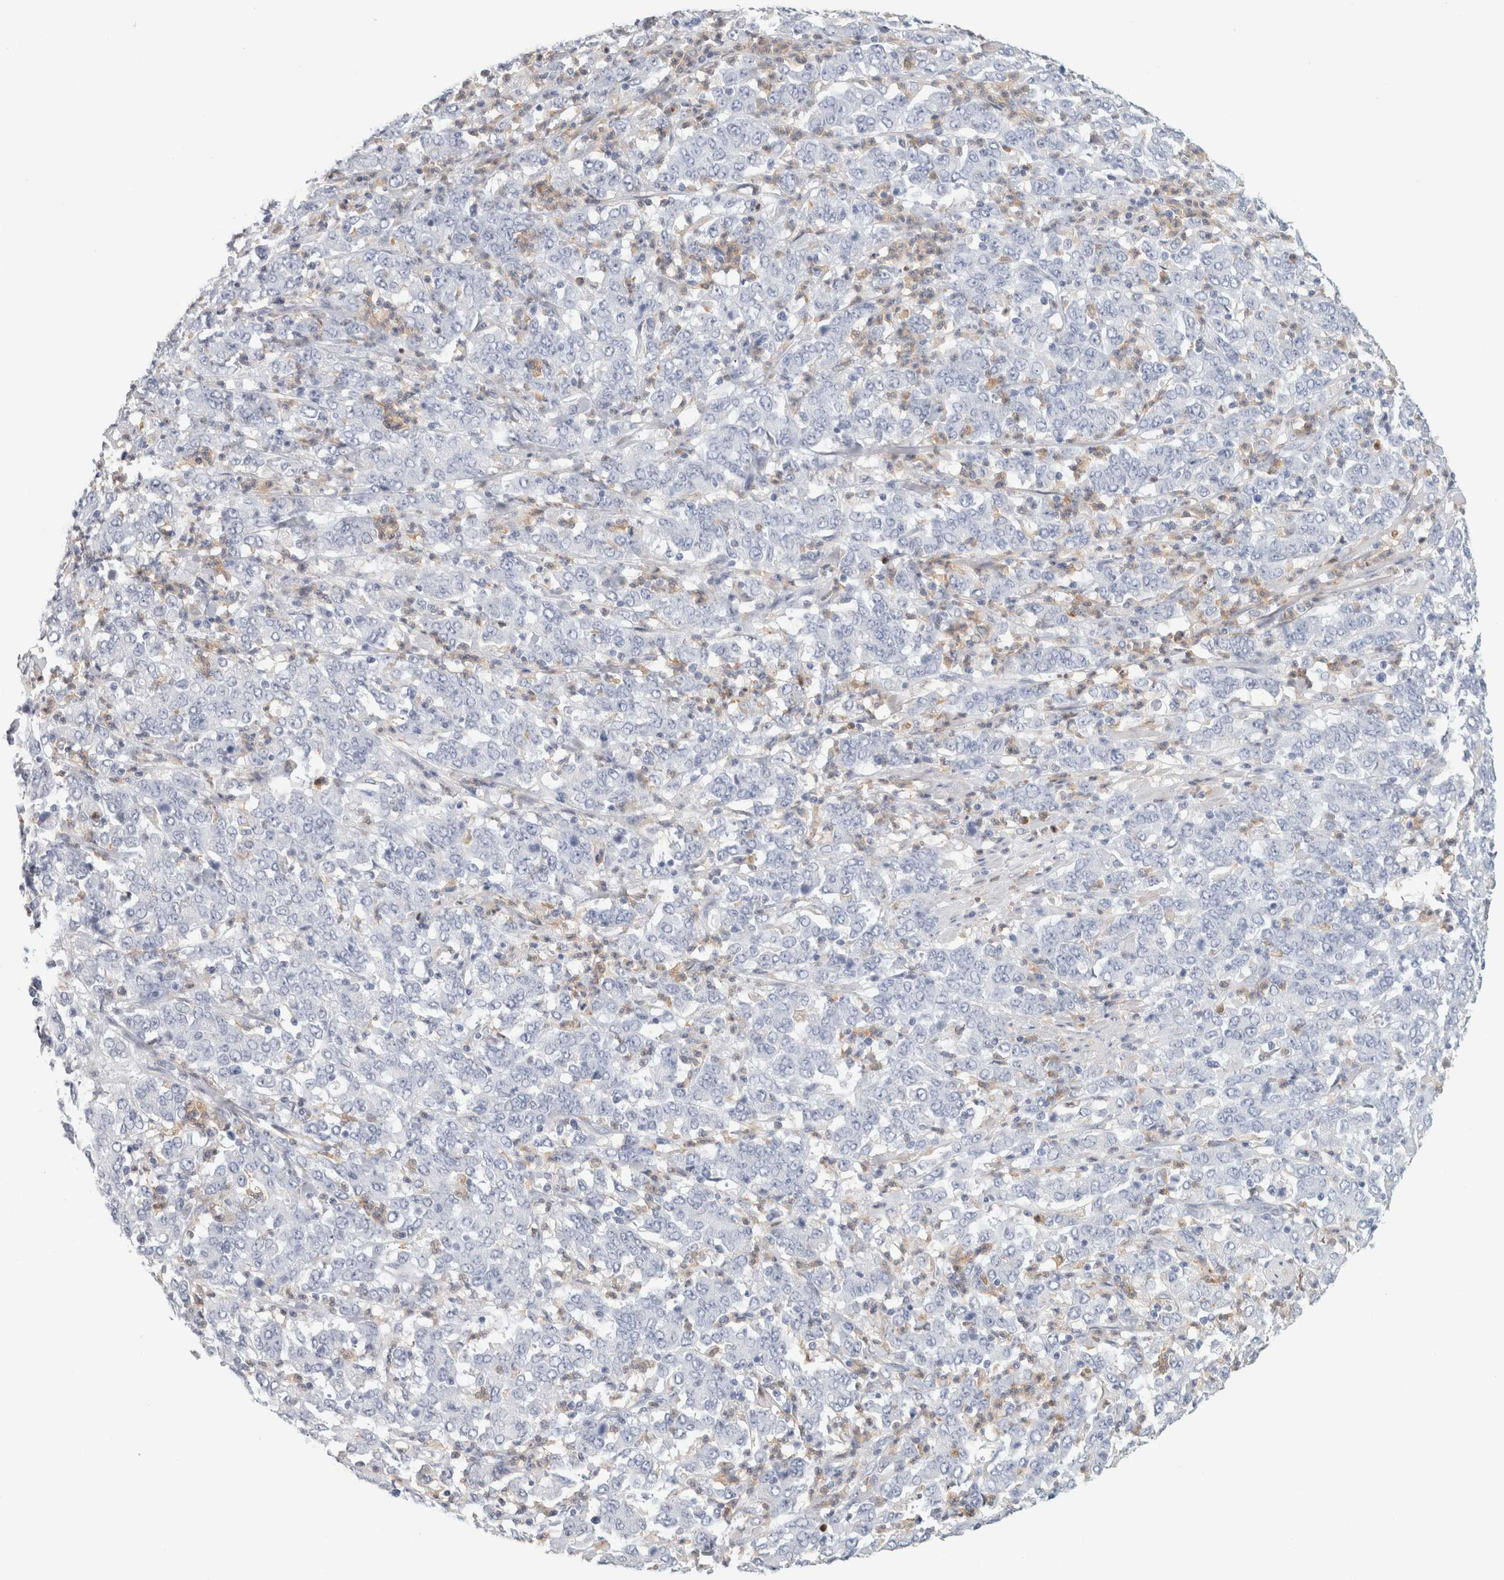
{"staining": {"intensity": "negative", "quantity": "none", "location": "none"}, "tissue": "stomach cancer", "cell_type": "Tumor cells", "image_type": "cancer", "snomed": [{"axis": "morphology", "description": "Adenocarcinoma, NOS"}, {"axis": "topography", "description": "Stomach, lower"}], "caption": "High magnification brightfield microscopy of stomach cancer (adenocarcinoma) stained with DAB (brown) and counterstained with hematoxylin (blue): tumor cells show no significant staining. The staining is performed using DAB brown chromogen with nuclei counter-stained in using hematoxylin.", "gene": "P2RY2", "patient": {"sex": "female", "age": 71}}